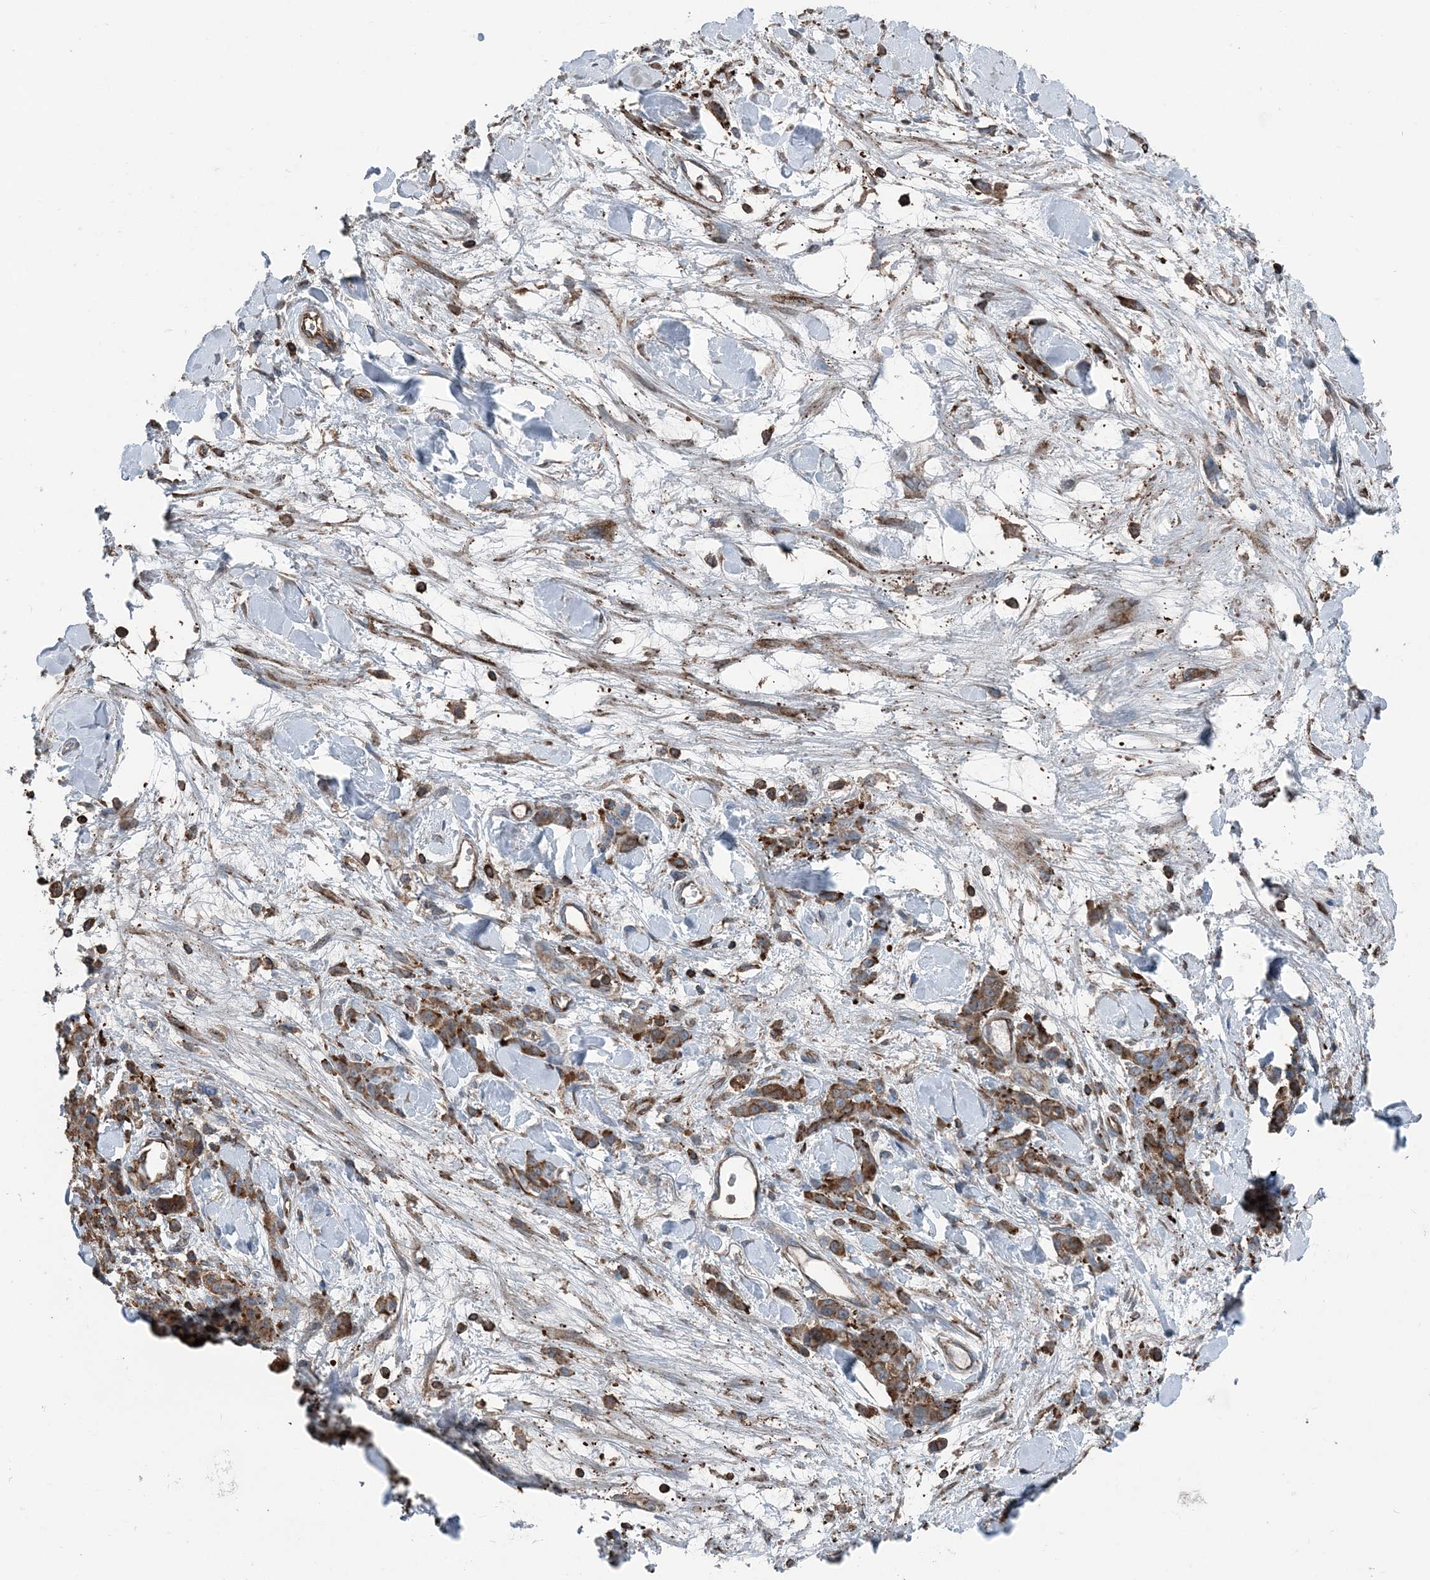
{"staining": {"intensity": "strong", "quantity": ">75%", "location": "cytoplasmic/membranous"}, "tissue": "stomach cancer", "cell_type": "Tumor cells", "image_type": "cancer", "snomed": [{"axis": "morphology", "description": "Normal tissue, NOS"}, {"axis": "morphology", "description": "Adenocarcinoma, NOS"}, {"axis": "topography", "description": "Stomach"}], "caption": "About >75% of tumor cells in stomach adenocarcinoma show strong cytoplasmic/membranous protein positivity as visualized by brown immunohistochemical staining.", "gene": "CFL1", "patient": {"sex": "male", "age": 82}}